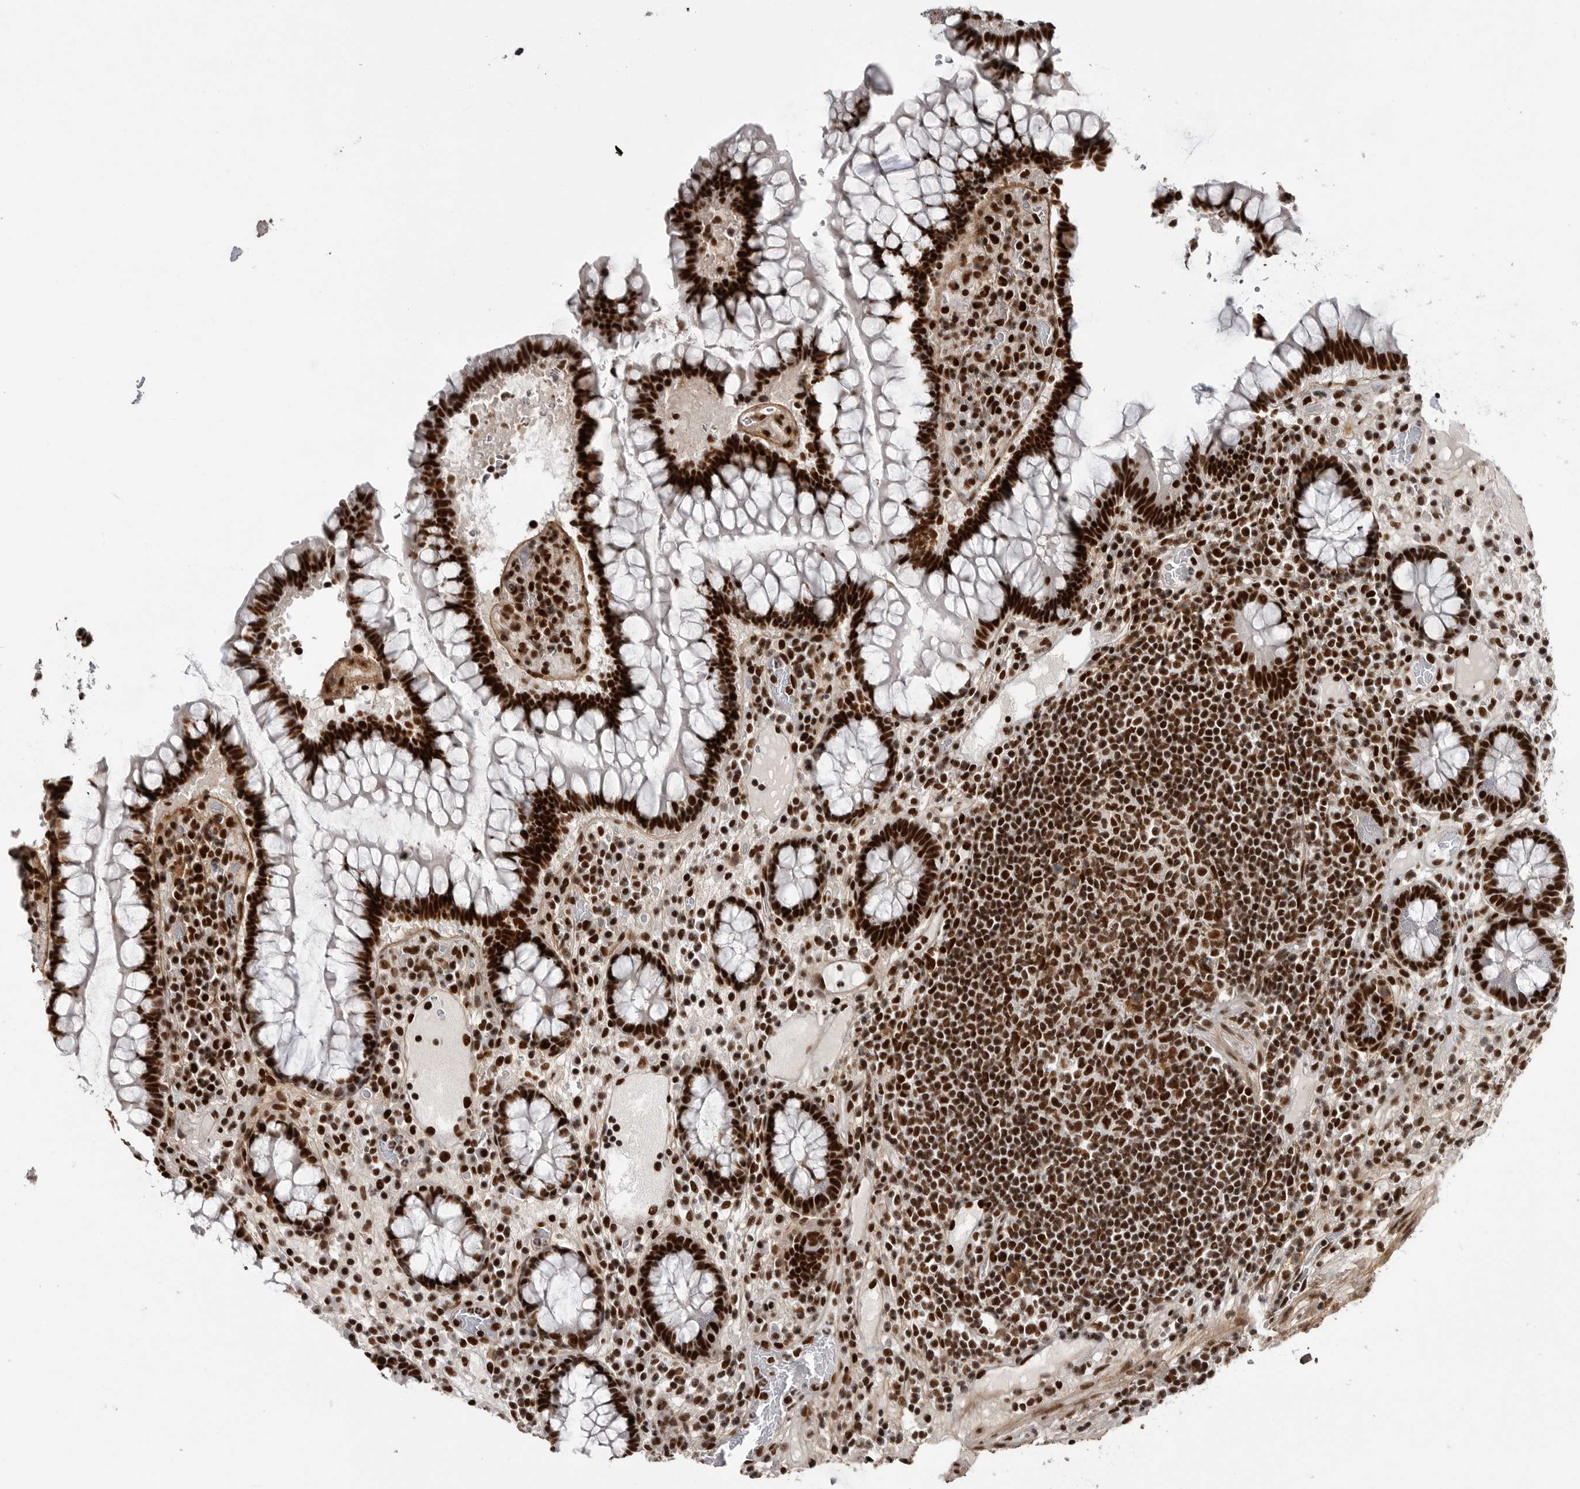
{"staining": {"intensity": "moderate", "quantity": ">75%", "location": "cytoplasmic/membranous"}, "tissue": "colon", "cell_type": "Endothelial cells", "image_type": "normal", "snomed": [{"axis": "morphology", "description": "Normal tissue, NOS"}, {"axis": "topography", "description": "Colon"}], "caption": "Immunohistochemistry (IHC) of normal colon demonstrates medium levels of moderate cytoplasmic/membranous staining in about >75% of endothelial cells. Ihc stains the protein in brown and the nuclei are stained blue.", "gene": "PPP1R8", "patient": {"sex": "female", "age": 79}}